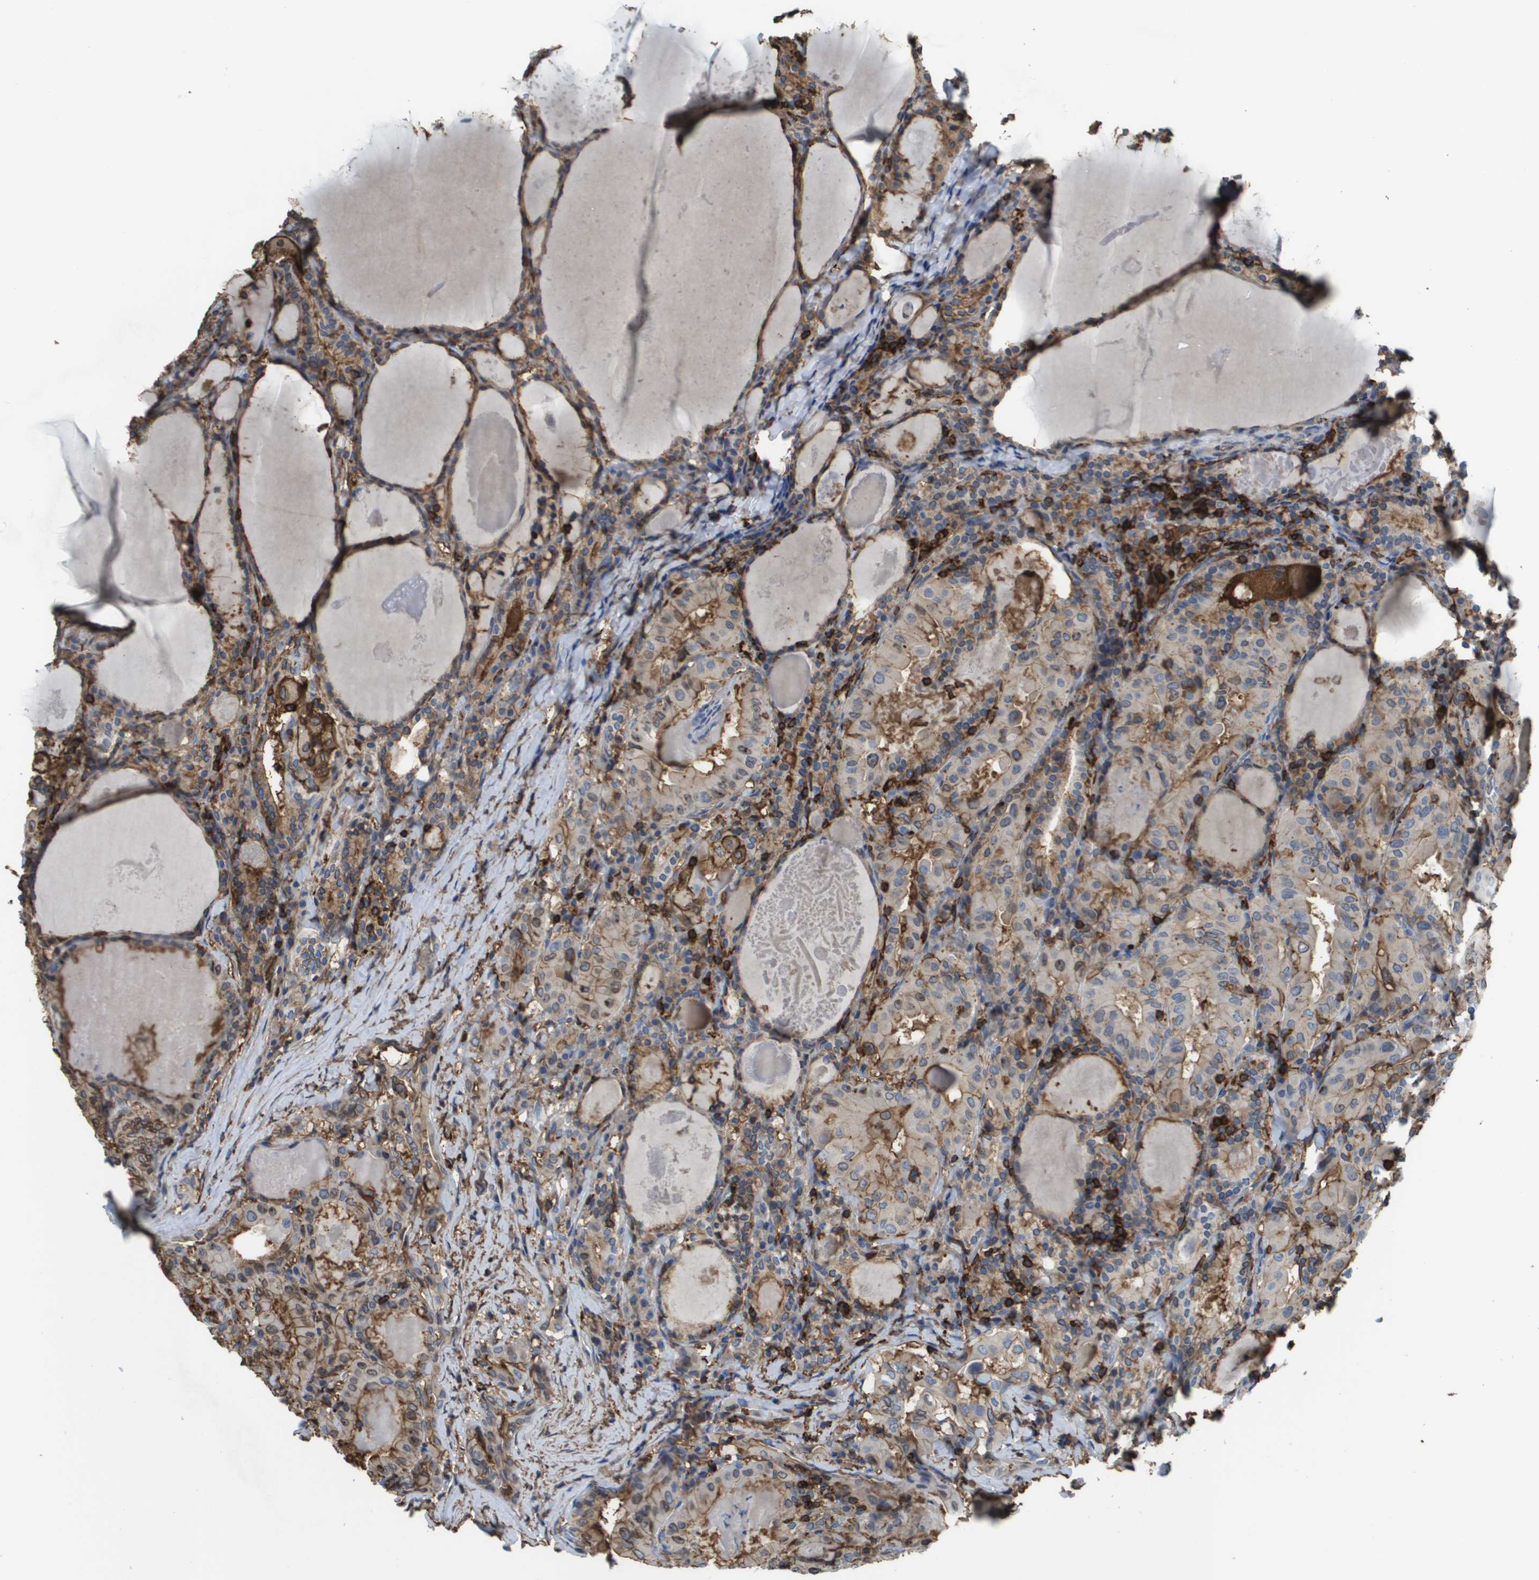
{"staining": {"intensity": "moderate", "quantity": "<25%", "location": "cytoplasmic/membranous"}, "tissue": "thyroid cancer", "cell_type": "Tumor cells", "image_type": "cancer", "snomed": [{"axis": "morphology", "description": "Papillary adenocarcinoma, NOS"}, {"axis": "topography", "description": "Thyroid gland"}], "caption": "Moderate cytoplasmic/membranous expression for a protein is present in approximately <25% of tumor cells of thyroid cancer (papillary adenocarcinoma) using IHC.", "gene": "PASK", "patient": {"sex": "female", "age": 42}}